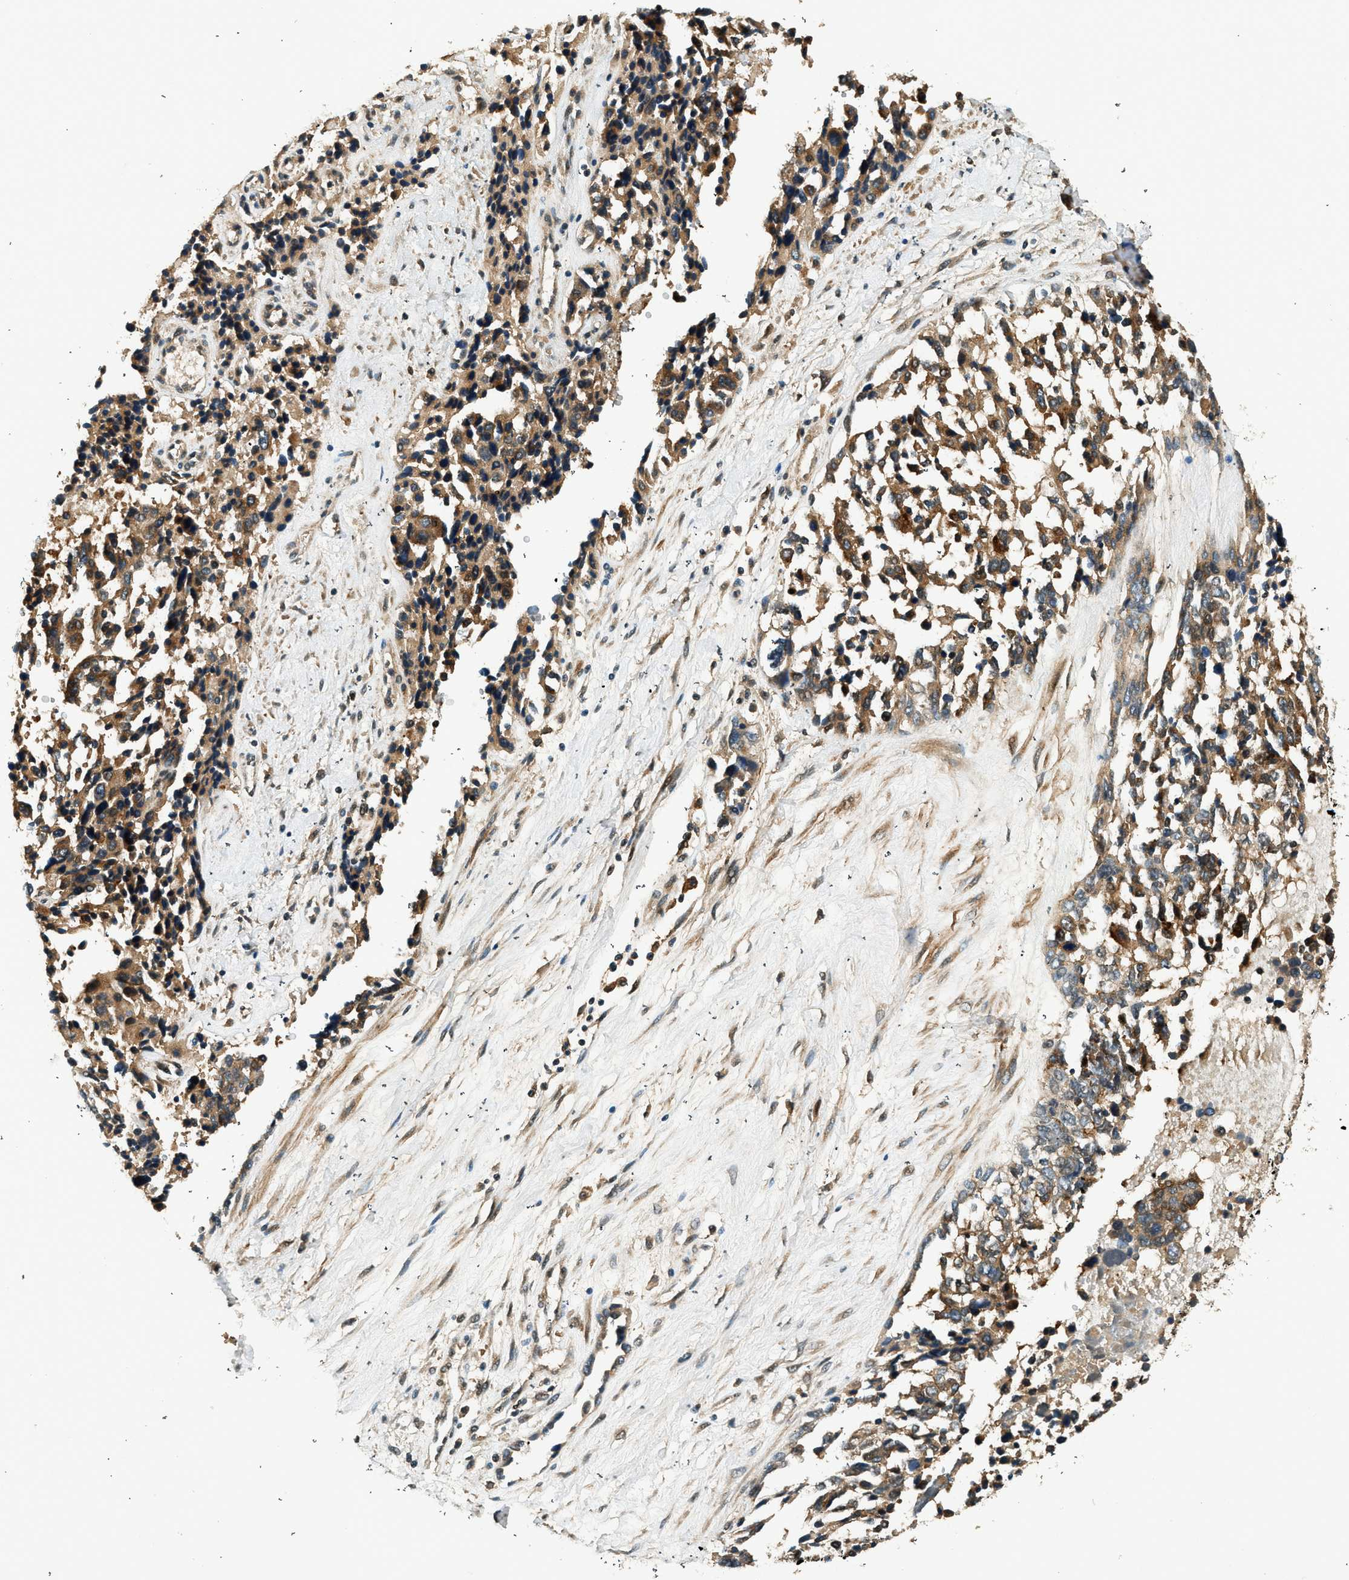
{"staining": {"intensity": "strong", "quantity": ">75%", "location": "cytoplasmic/membranous"}, "tissue": "ovarian cancer", "cell_type": "Tumor cells", "image_type": "cancer", "snomed": [{"axis": "morphology", "description": "Cystadenocarcinoma, serous, NOS"}, {"axis": "topography", "description": "Ovary"}], "caption": "Tumor cells show high levels of strong cytoplasmic/membranous expression in about >75% of cells in human serous cystadenocarcinoma (ovarian).", "gene": "ARHGEF11", "patient": {"sex": "female", "age": 44}}